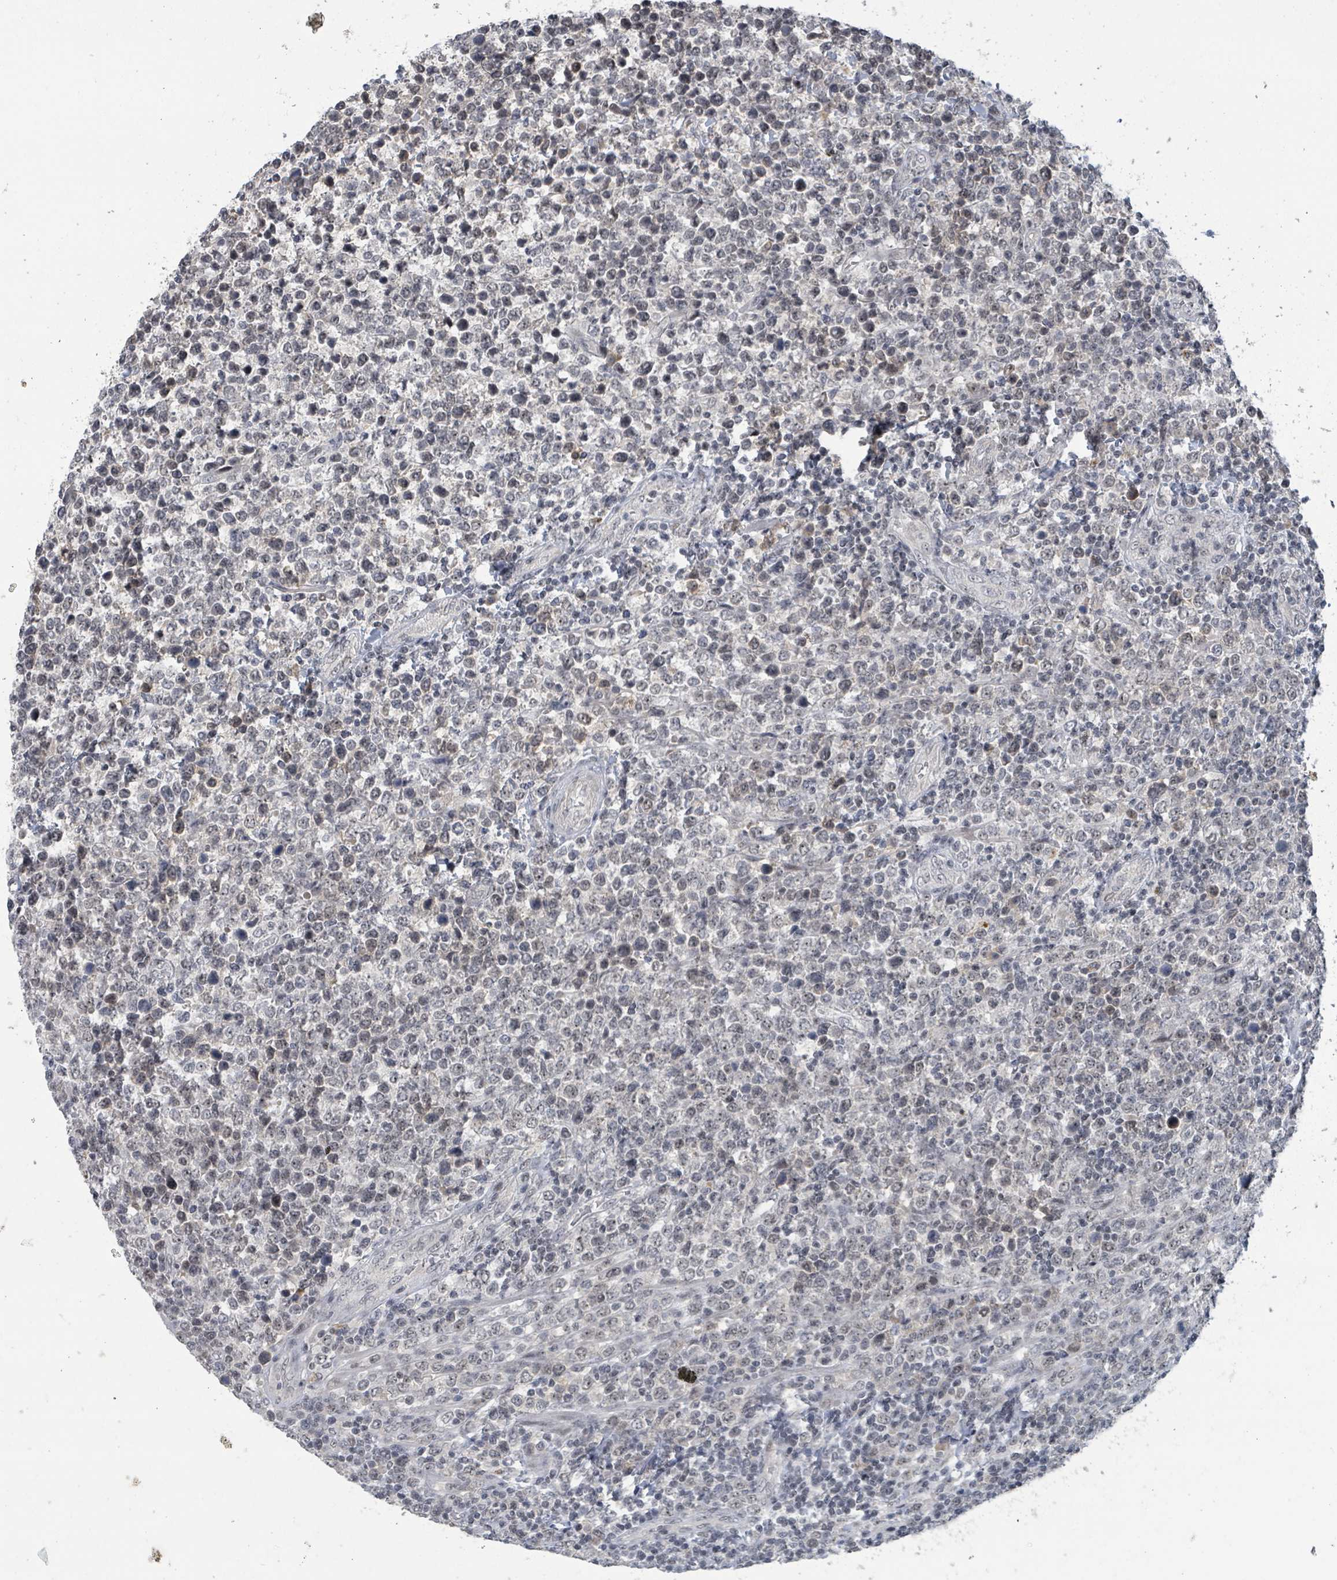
{"staining": {"intensity": "weak", "quantity": "25%-75%", "location": "nuclear"}, "tissue": "lymphoma", "cell_type": "Tumor cells", "image_type": "cancer", "snomed": [{"axis": "morphology", "description": "Malignant lymphoma, non-Hodgkin's type, High grade"}, {"axis": "topography", "description": "Soft tissue"}], "caption": "Immunohistochemistry histopathology image of lymphoma stained for a protein (brown), which demonstrates low levels of weak nuclear staining in approximately 25%-75% of tumor cells.", "gene": "ZBTB14", "patient": {"sex": "female", "age": 56}}